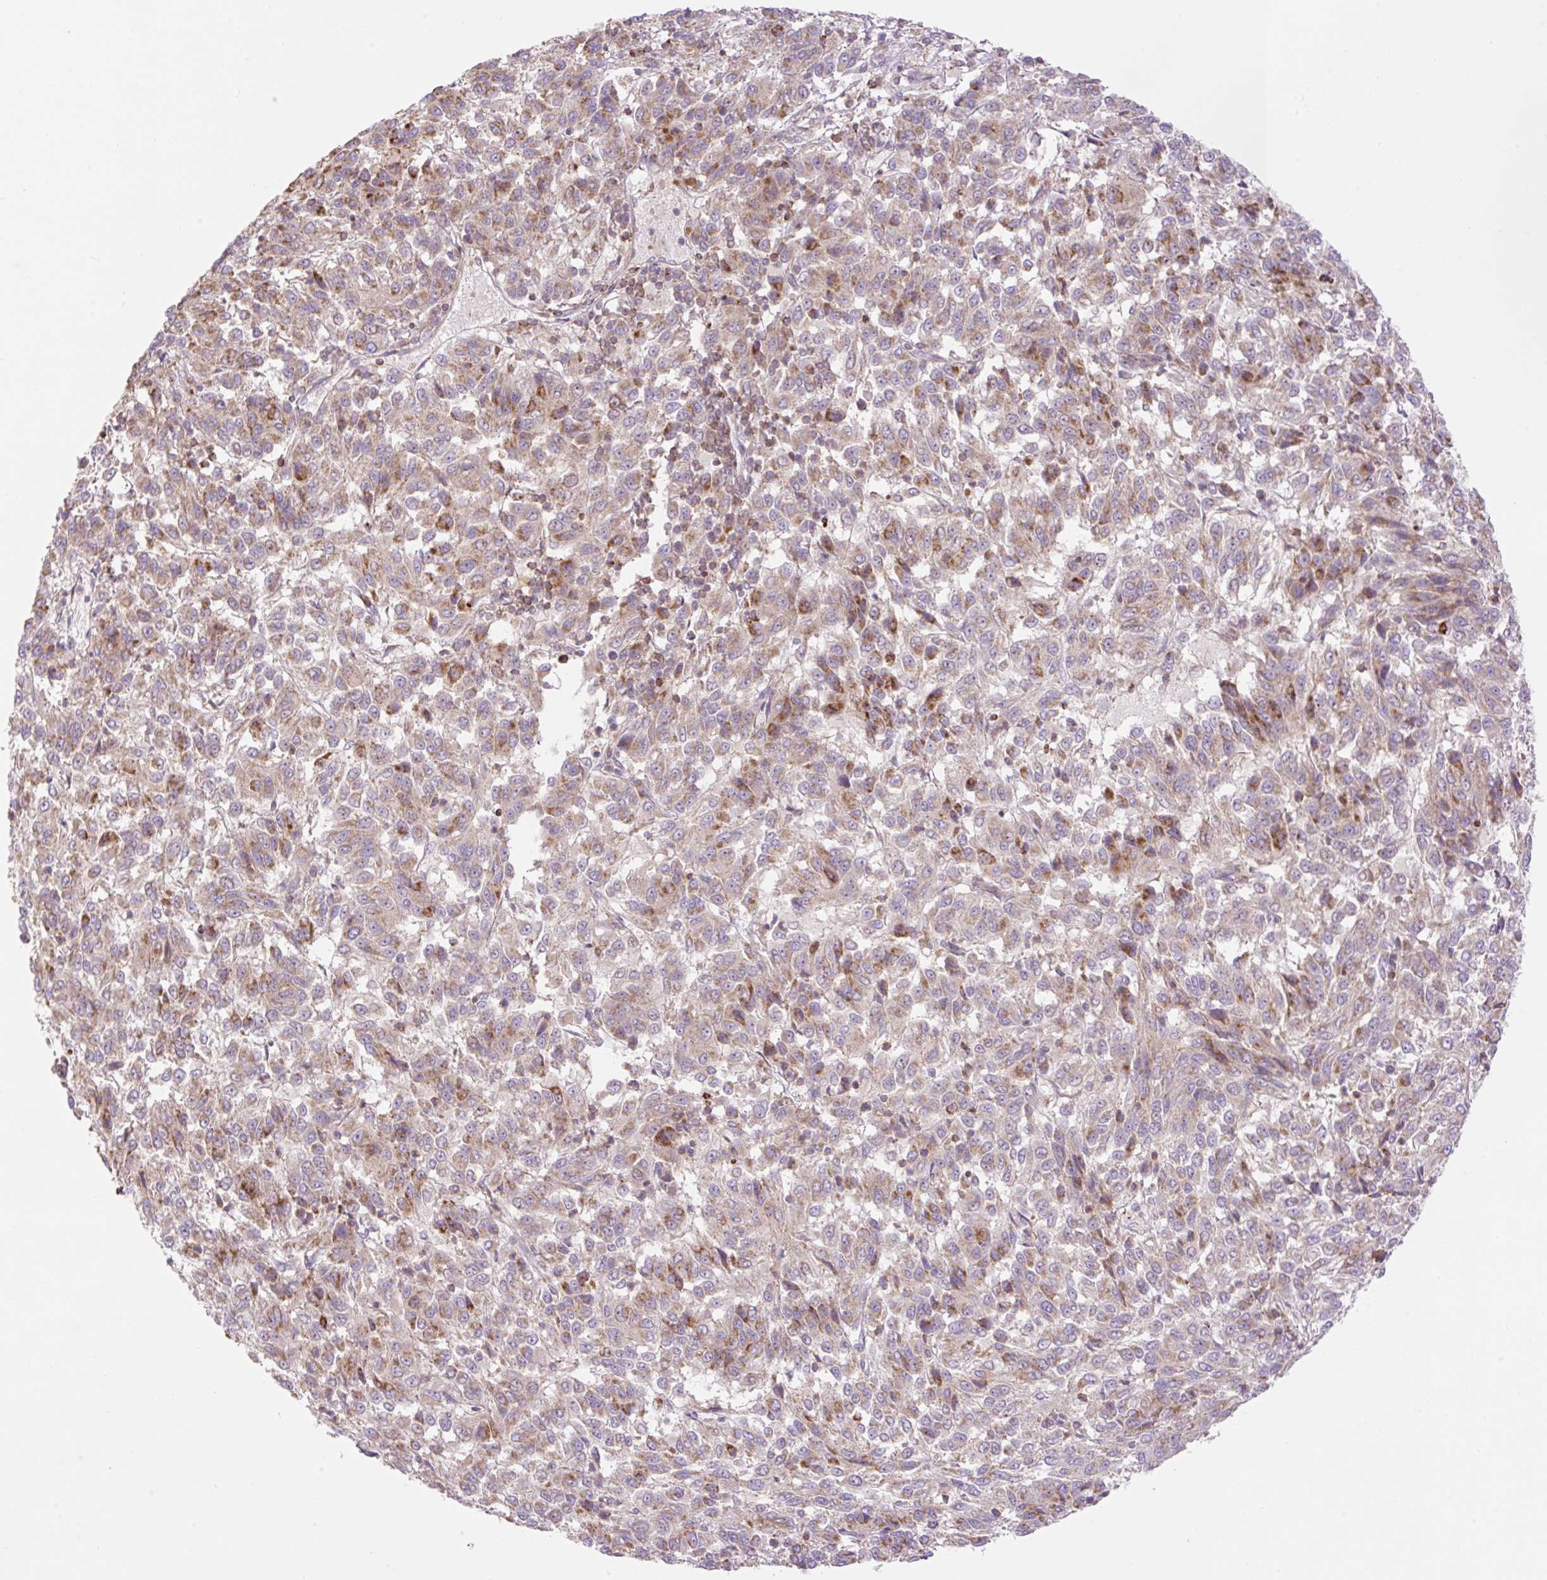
{"staining": {"intensity": "moderate", "quantity": "25%-75%", "location": "cytoplasmic/membranous"}, "tissue": "melanoma", "cell_type": "Tumor cells", "image_type": "cancer", "snomed": [{"axis": "morphology", "description": "Malignant melanoma, Metastatic site"}, {"axis": "topography", "description": "Lung"}], "caption": "Immunohistochemical staining of human melanoma reveals moderate cytoplasmic/membranous protein positivity in about 25%-75% of tumor cells.", "gene": "VPS25", "patient": {"sex": "male", "age": 64}}